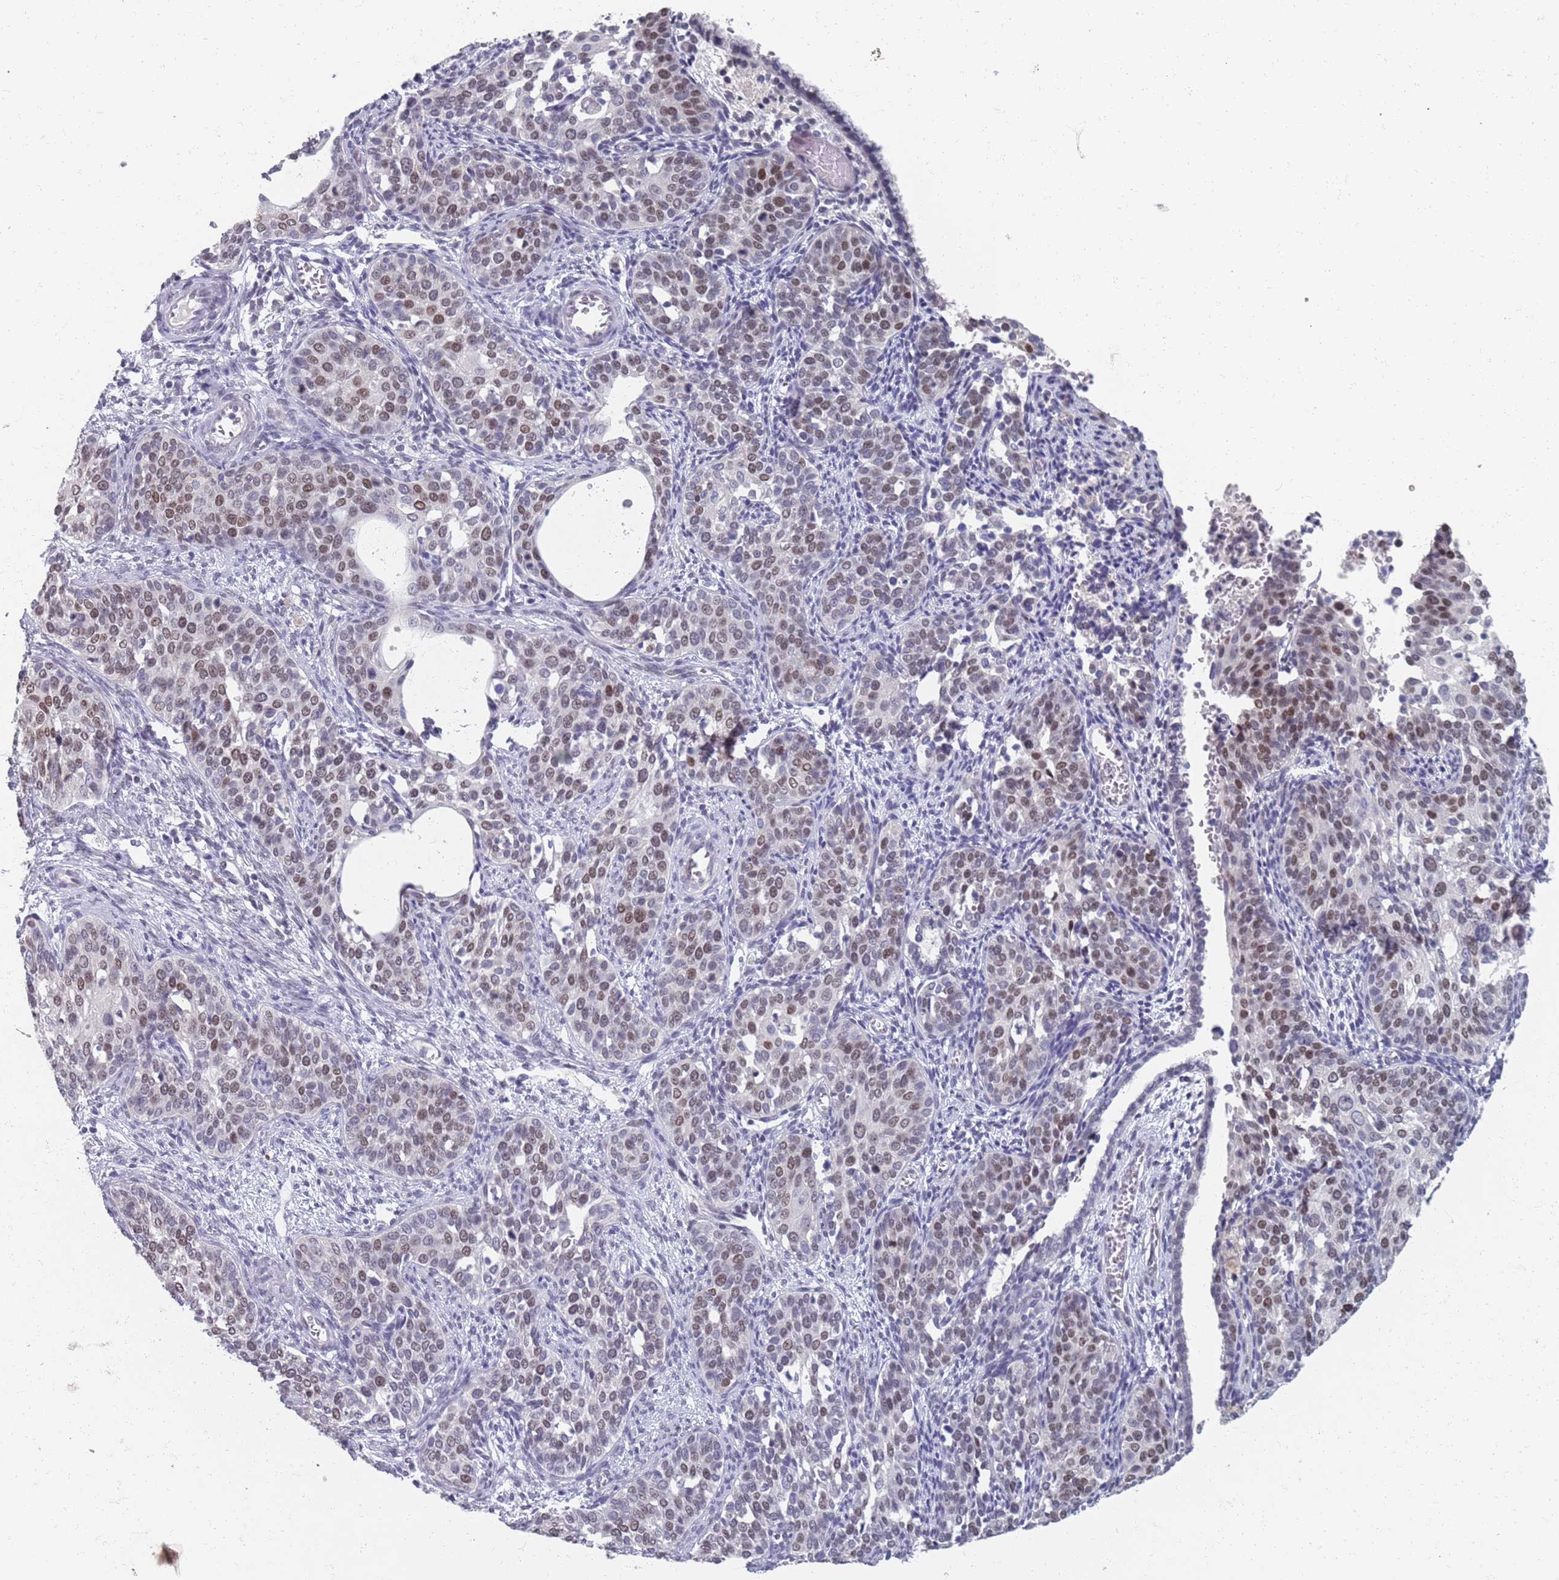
{"staining": {"intensity": "moderate", "quantity": "25%-75%", "location": "nuclear"}, "tissue": "cervical cancer", "cell_type": "Tumor cells", "image_type": "cancer", "snomed": [{"axis": "morphology", "description": "Squamous cell carcinoma, NOS"}, {"axis": "topography", "description": "Cervix"}], "caption": "A micrograph showing moderate nuclear positivity in about 25%-75% of tumor cells in squamous cell carcinoma (cervical), as visualized by brown immunohistochemical staining.", "gene": "SAMD1", "patient": {"sex": "female", "age": 44}}